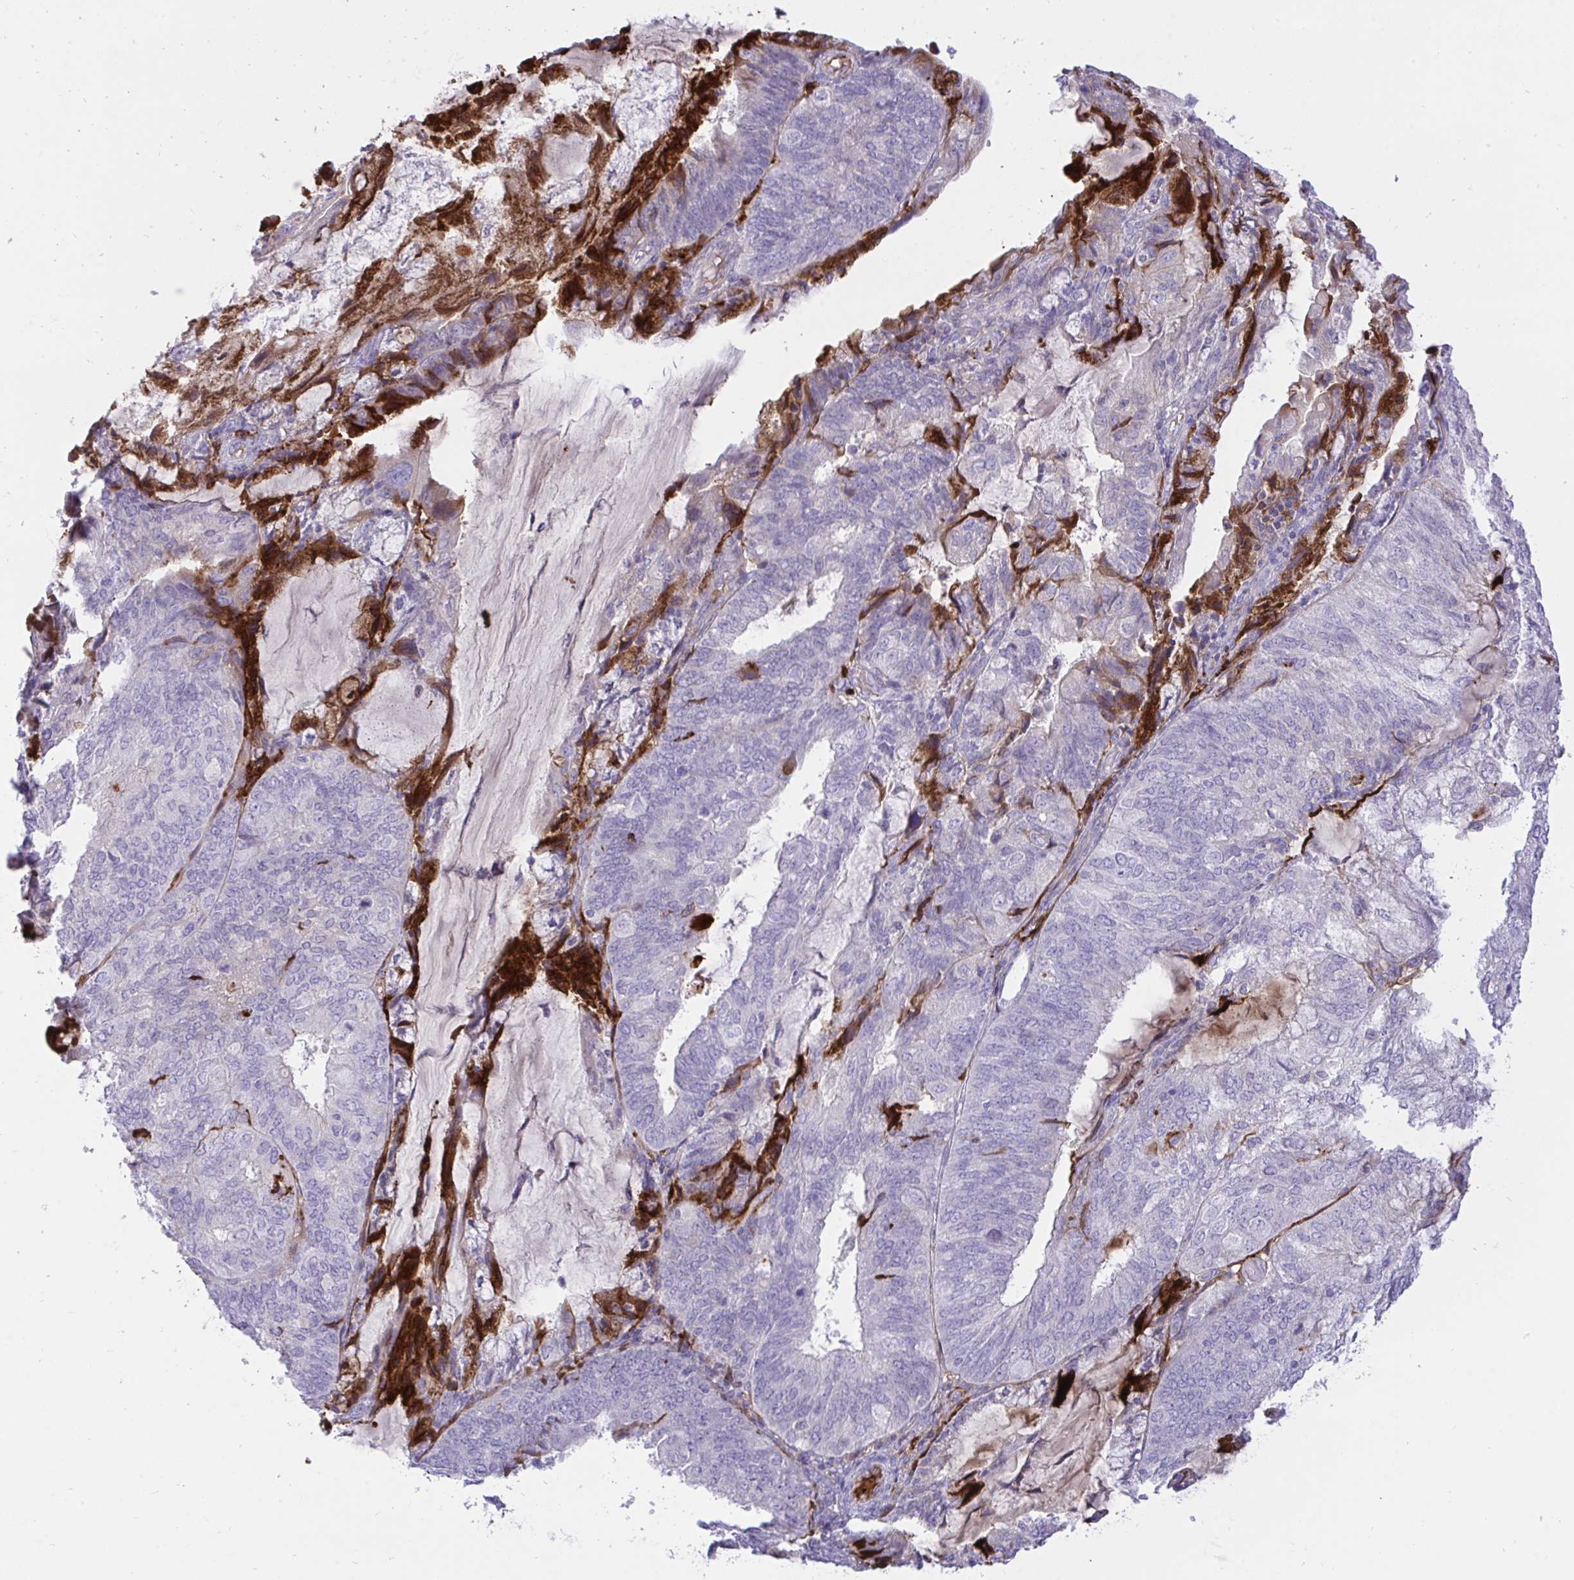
{"staining": {"intensity": "moderate", "quantity": "<25%", "location": "cytoplasmic/membranous"}, "tissue": "endometrial cancer", "cell_type": "Tumor cells", "image_type": "cancer", "snomed": [{"axis": "morphology", "description": "Adenocarcinoma, NOS"}, {"axis": "topography", "description": "Endometrium"}], "caption": "Tumor cells exhibit low levels of moderate cytoplasmic/membranous positivity in about <25% of cells in endometrial adenocarcinoma.", "gene": "F2", "patient": {"sex": "female", "age": 81}}